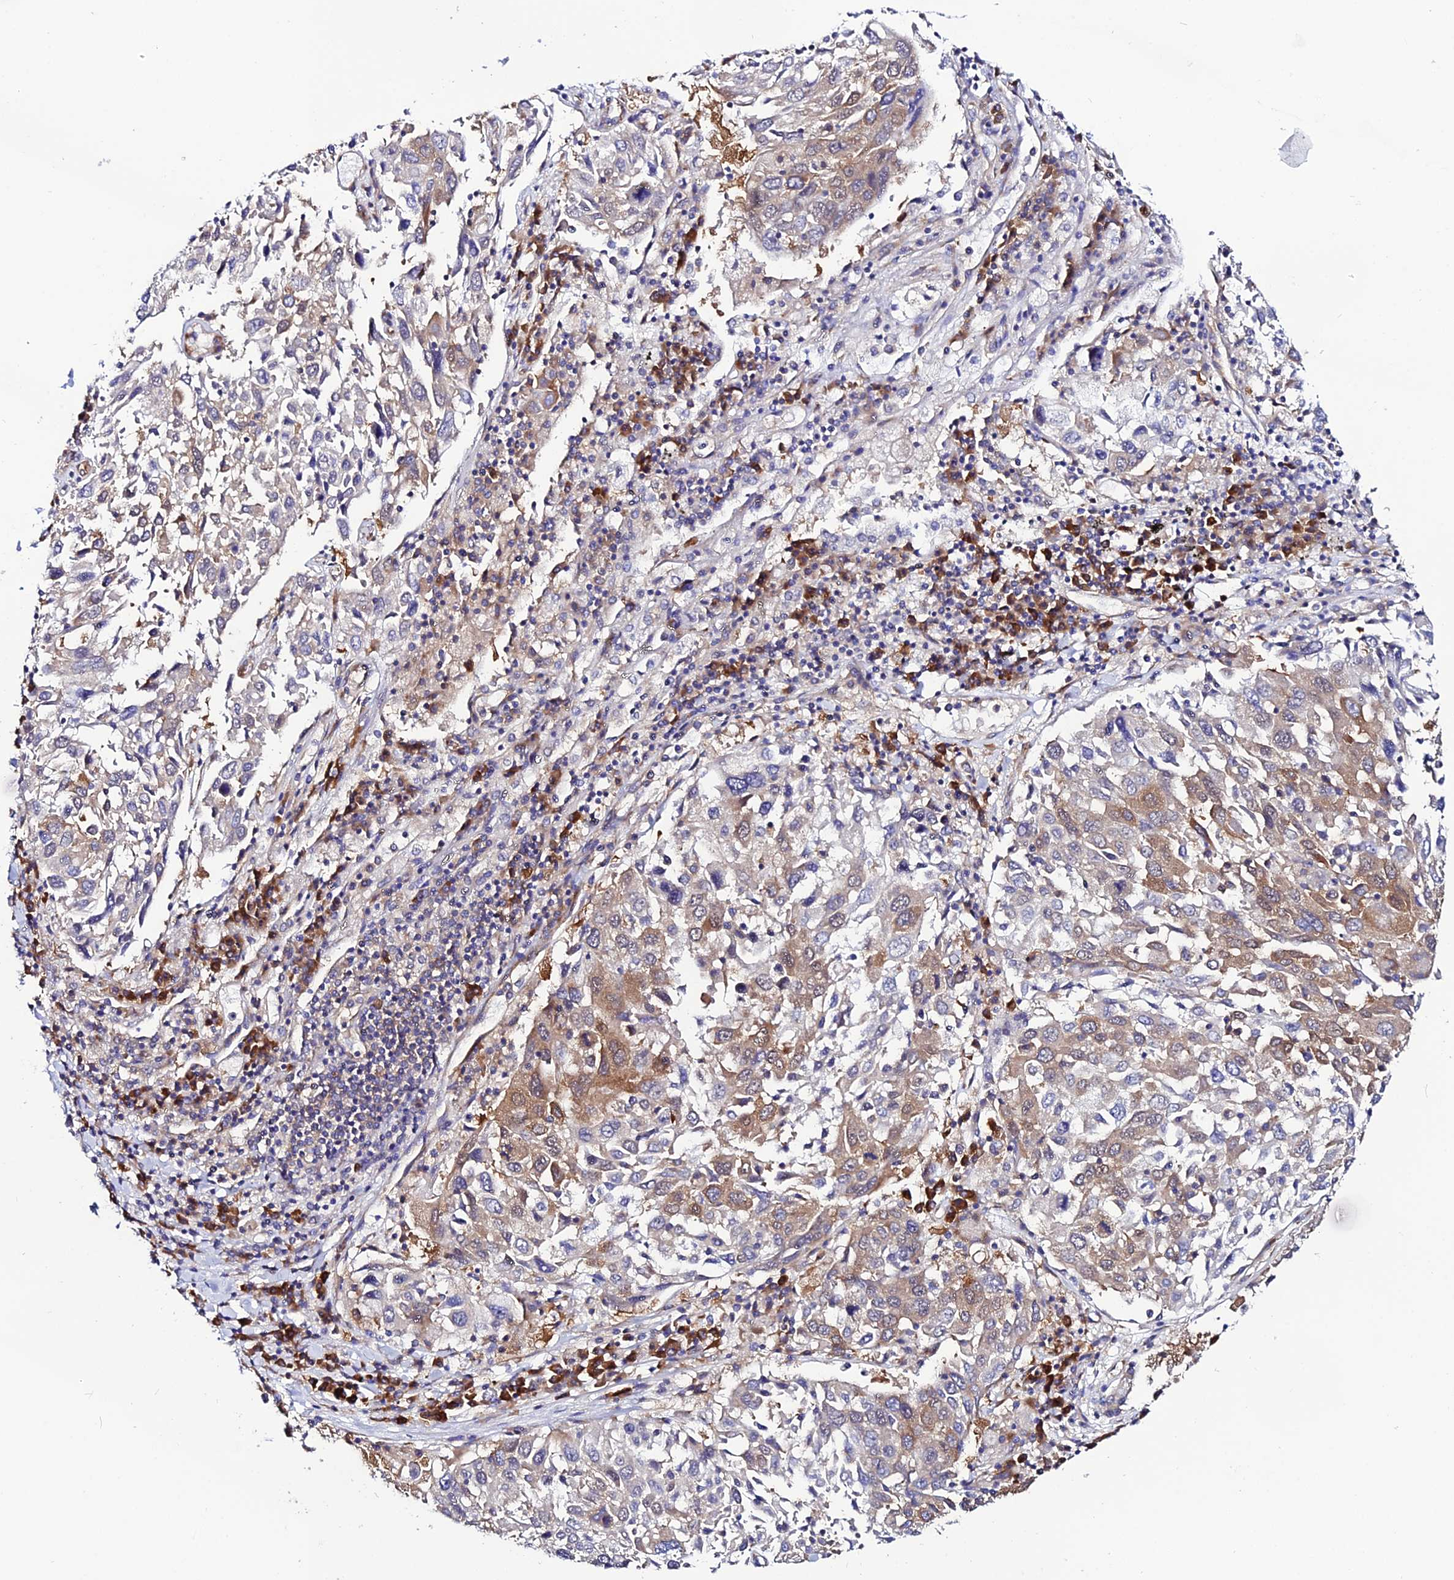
{"staining": {"intensity": "moderate", "quantity": "25%-75%", "location": "cytoplasmic/membranous"}, "tissue": "lung cancer", "cell_type": "Tumor cells", "image_type": "cancer", "snomed": [{"axis": "morphology", "description": "Squamous cell carcinoma, NOS"}, {"axis": "topography", "description": "Lung"}], "caption": "Immunohistochemistry histopathology image of neoplastic tissue: lung cancer (squamous cell carcinoma) stained using immunohistochemistry displays medium levels of moderate protein expression localized specifically in the cytoplasmic/membranous of tumor cells, appearing as a cytoplasmic/membranous brown color.", "gene": "EEF1G", "patient": {"sex": "male", "age": 65}}